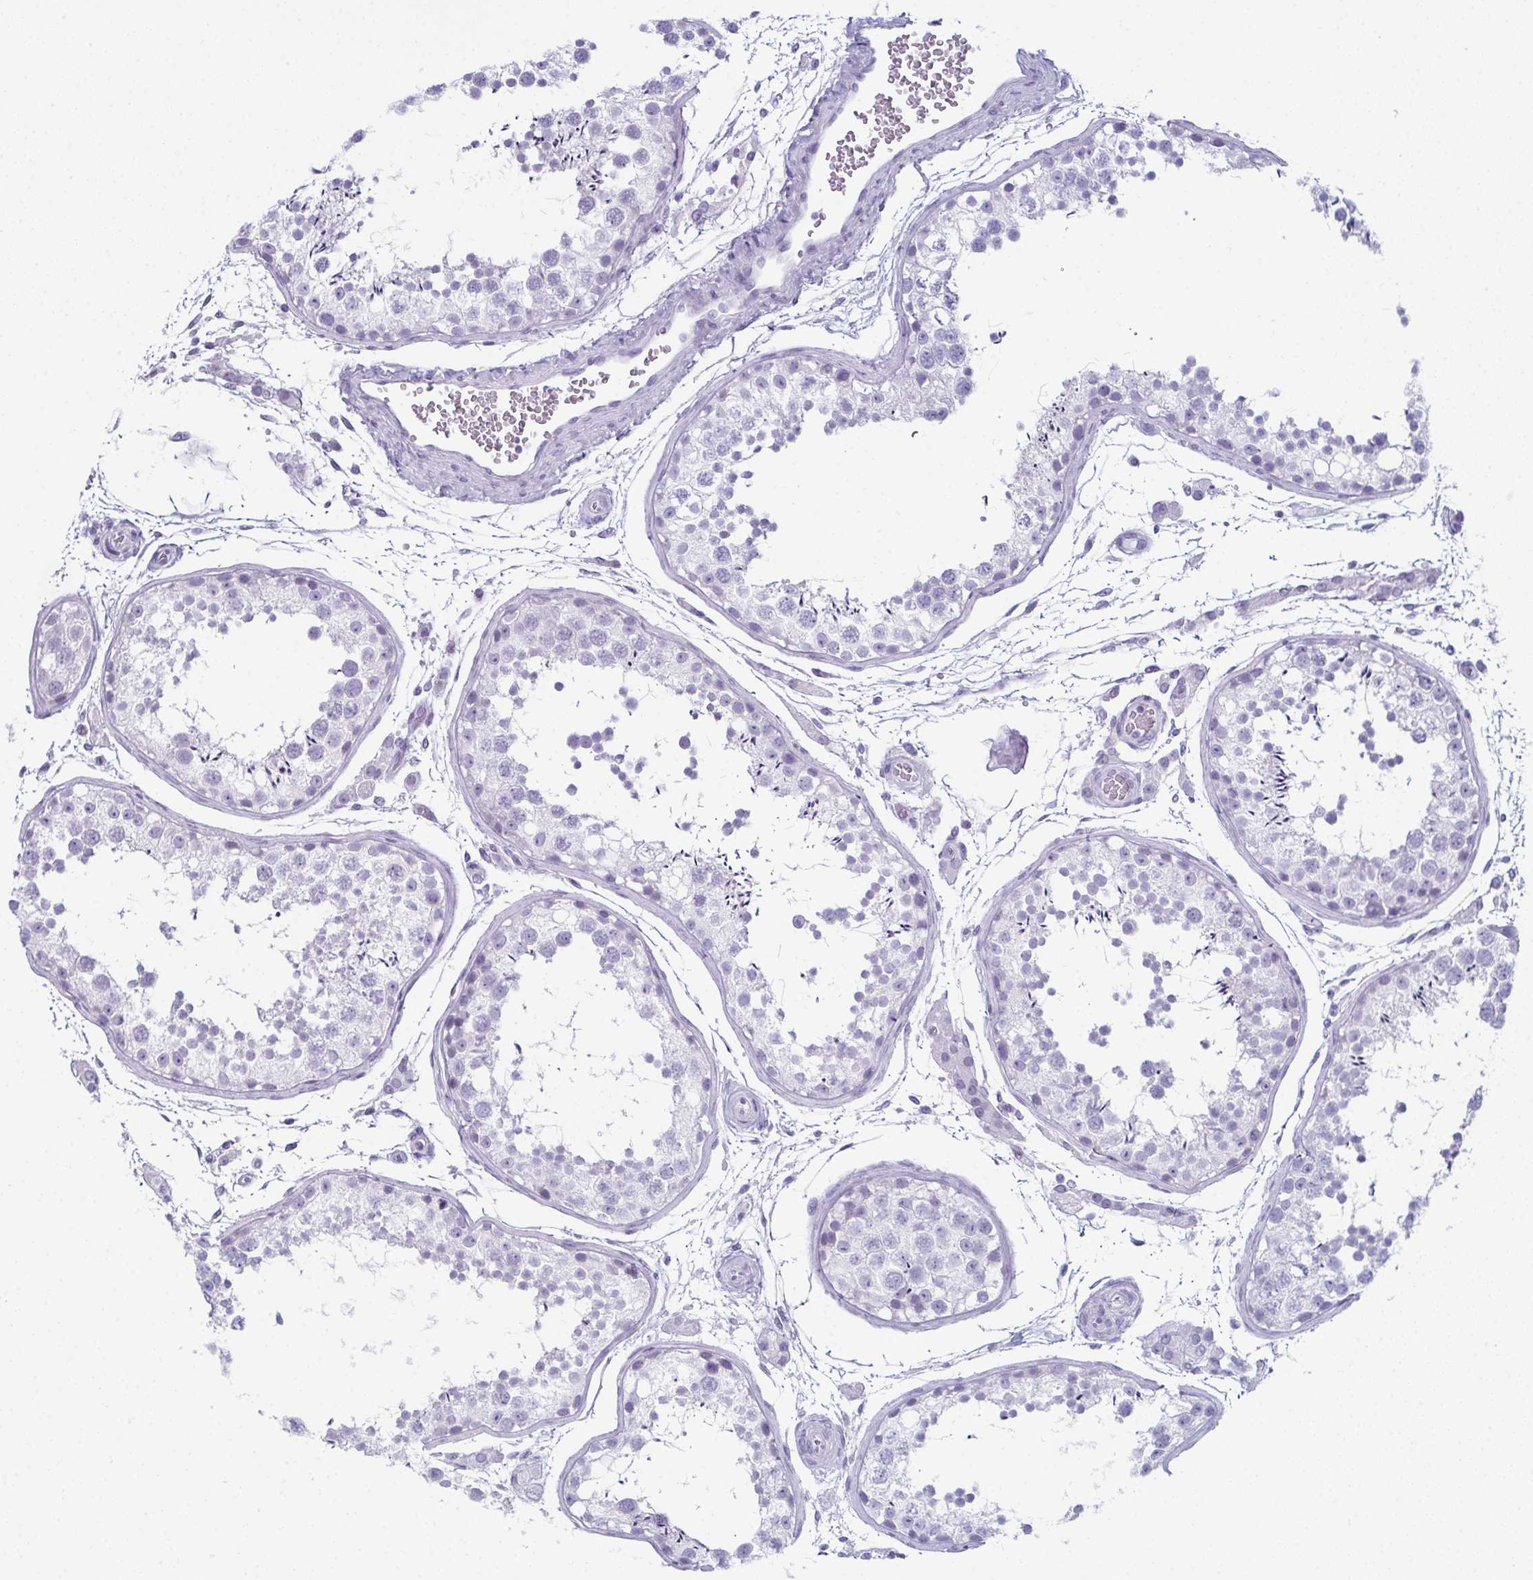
{"staining": {"intensity": "negative", "quantity": "none", "location": "none"}, "tissue": "testis", "cell_type": "Cells in seminiferous ducts", "image_type": "normal", "snomed": [{"axis": "morphology", "description": "Normal tissue, NOS"}, {"axis": "topography", "description": "Testis"}], "caption": "Benign testis was stained to show a protein in brown. There is no significant positivity in cells in seminiferous ducts. Brightfield microscopy of immunohistochemistry stained with DAB (3,3'-diaminobenzidine) (brown) and hematoxylin (blue), captured at high magnification.", "gene": "ENKUR", "patient": {"sex": "male", "age": 29}}